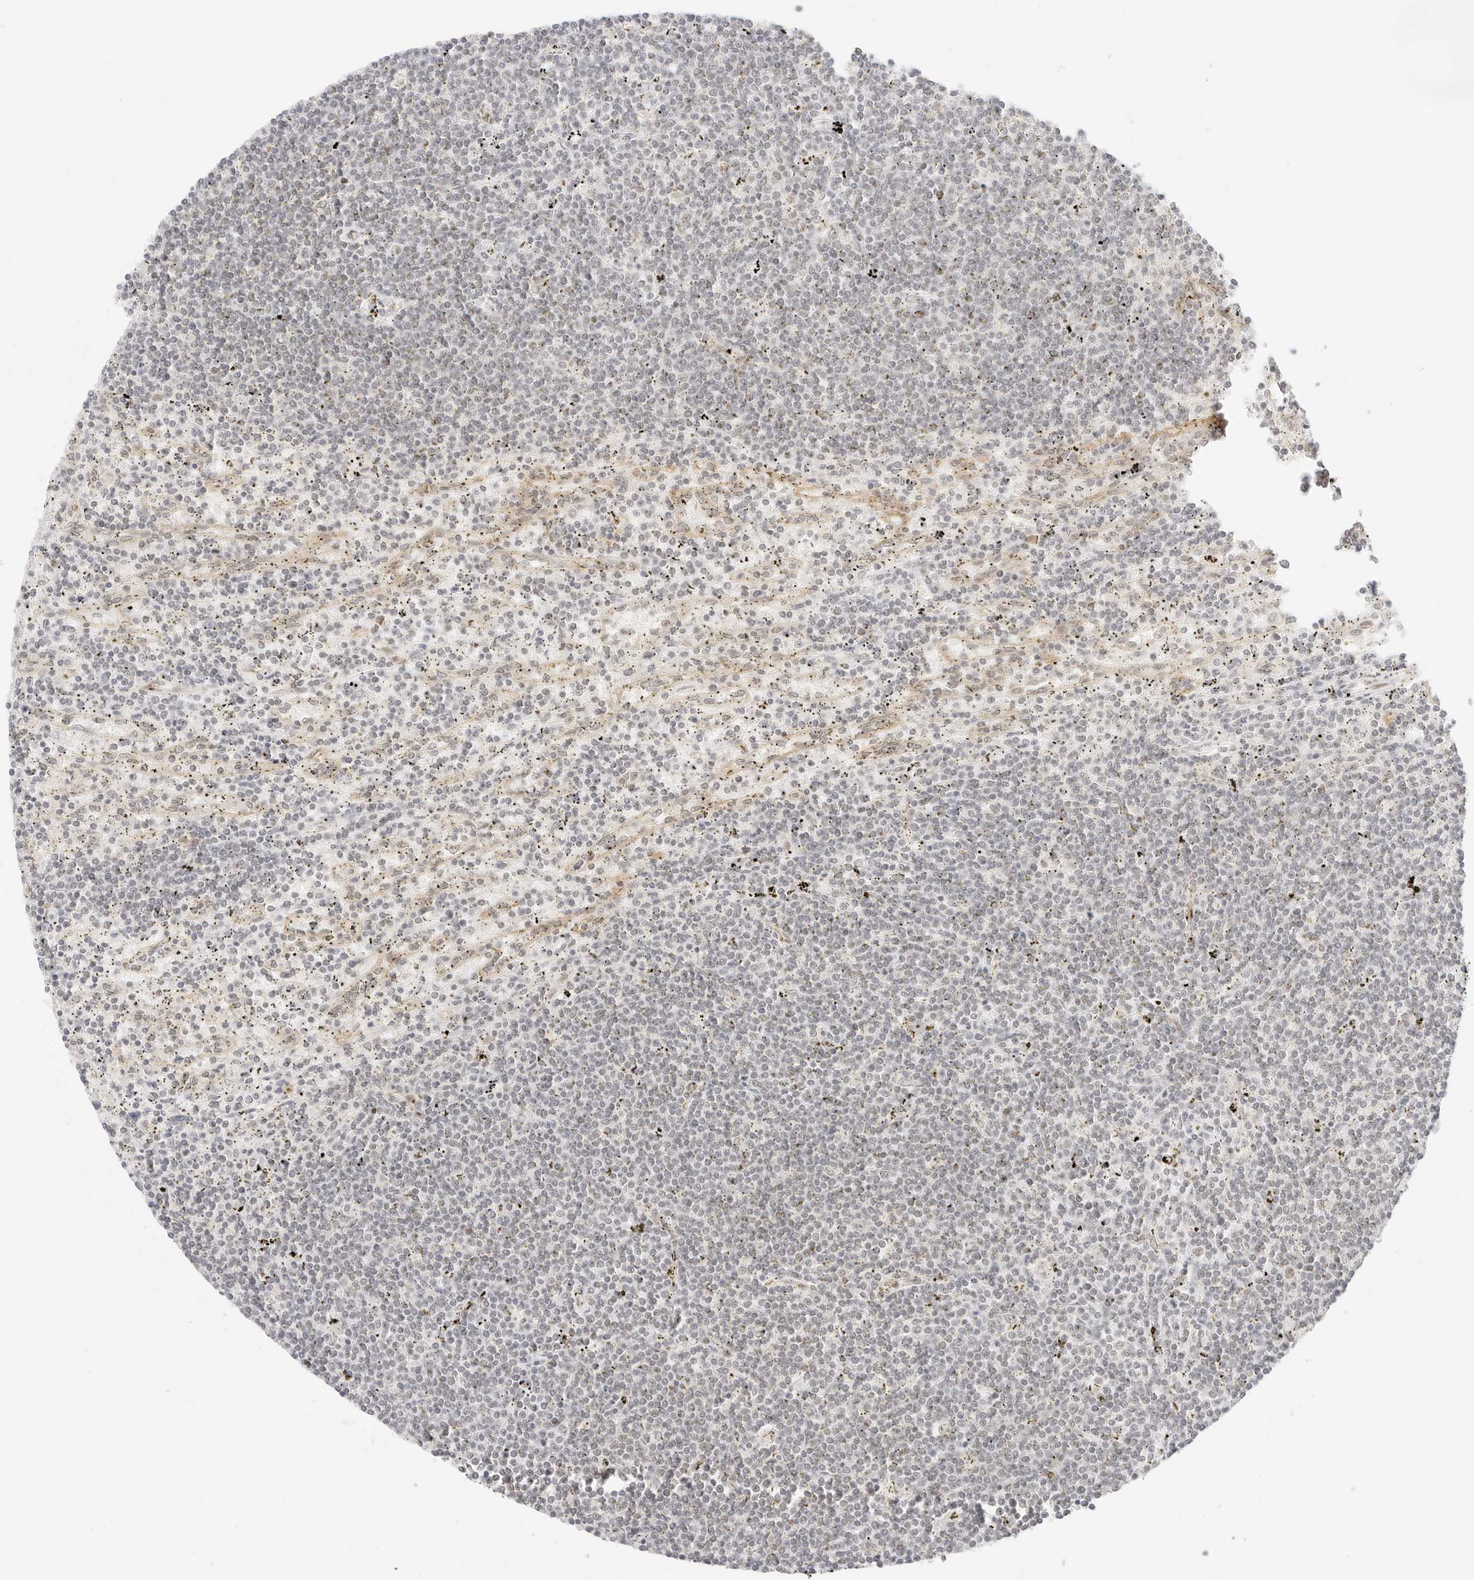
{"staining": {"intensity": "negative", "quantity": "none", "location": "none"}, "tissue": "lymphoma", "cell_type": "Tumor cells", "image_type": "cancer", "snomed": [{"axis": "morphology", "description": "Malignant lymphoma, non-Hodgkin's type, Low grade"}, {"axis": "topography", "description": "Spleen"}], "caption": "IHC micrograph of lymphoma stained for a protein (brown), which demonstrates no expression in tumor cells.", "gene": "ITGA6", "patient": {"sex": "male", "age": 76}}